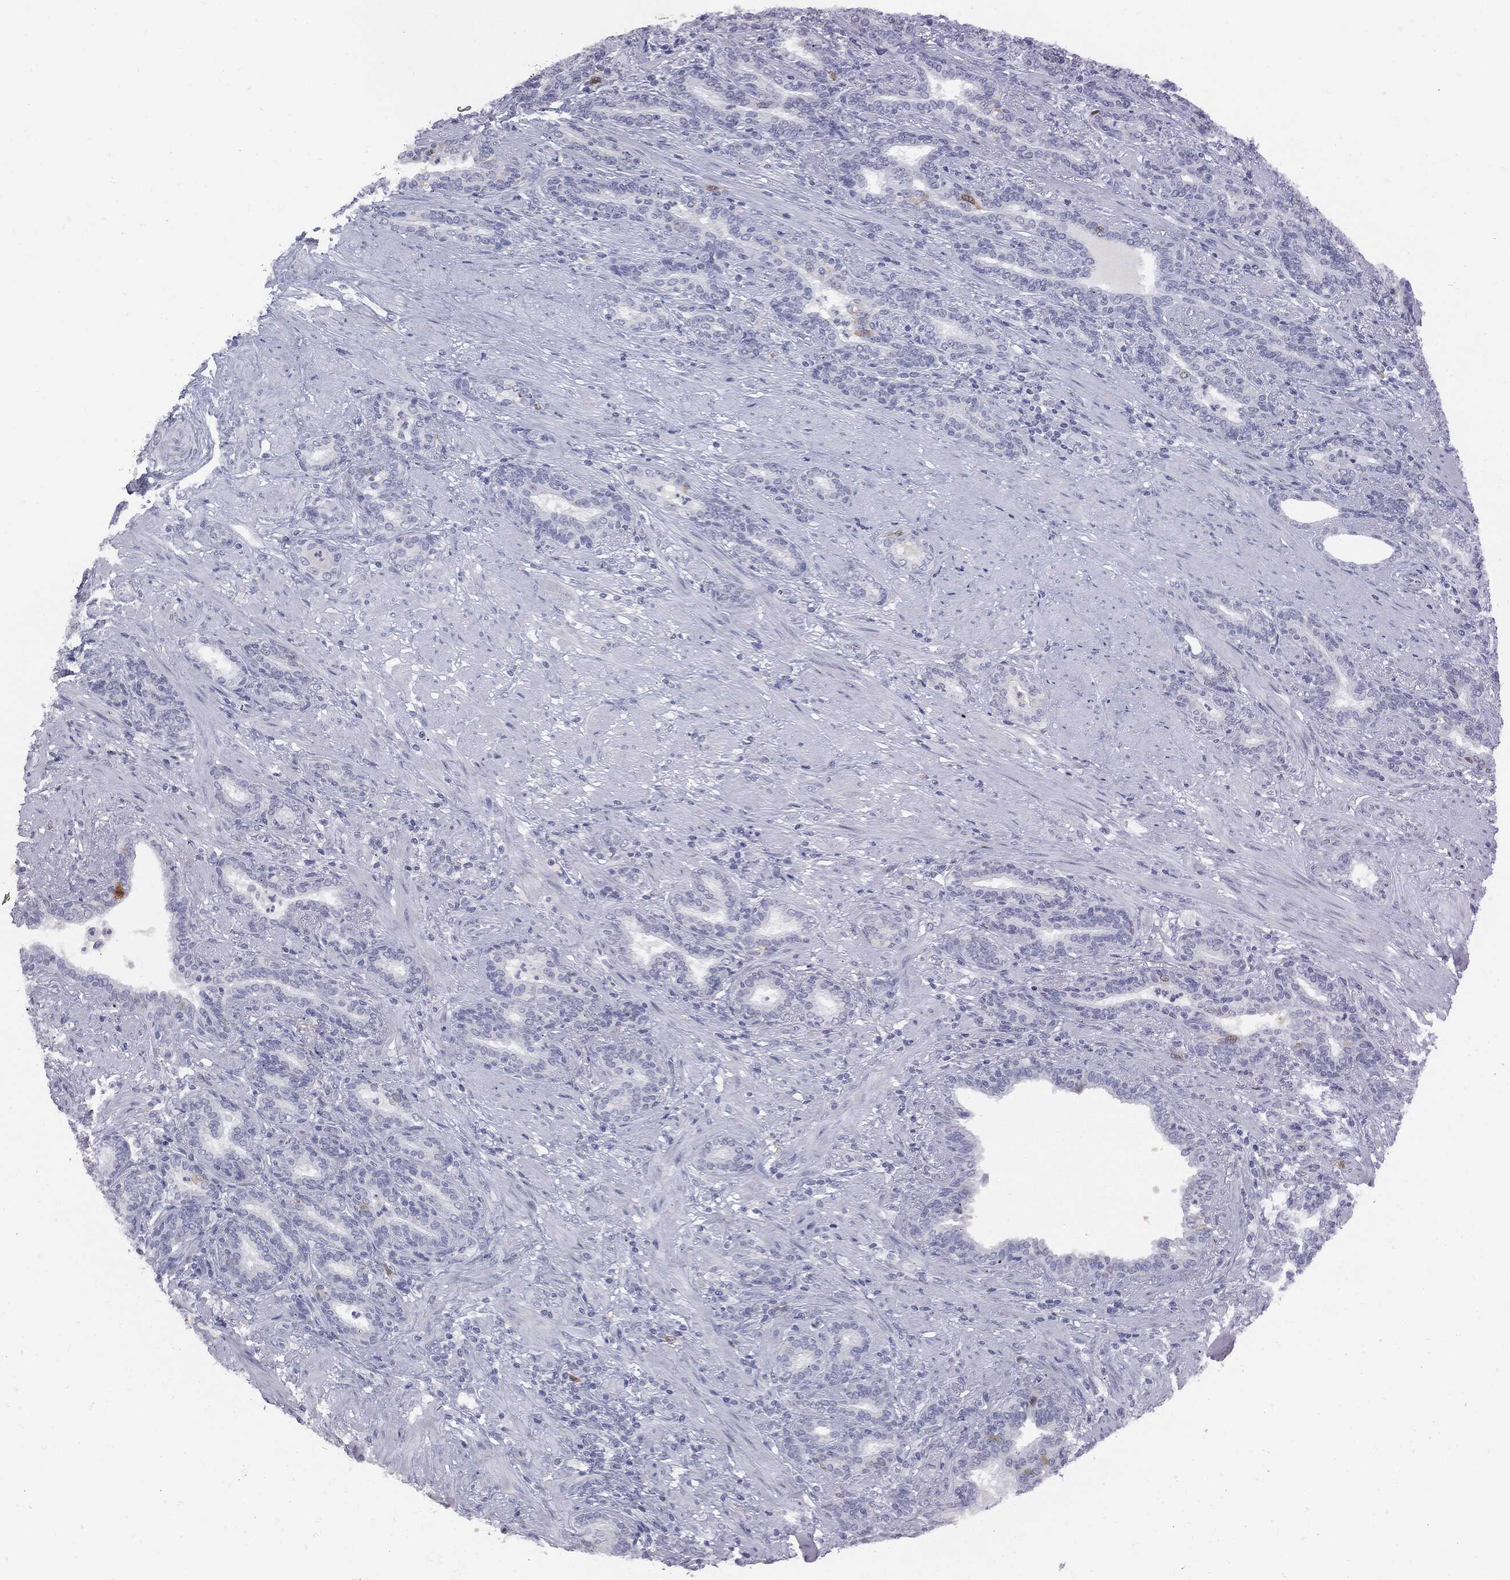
{"staining": {"intensity": "weak", "quantity": "<25%", "location": "cytoplasmic/membranous"}, "tissue": "prostate cancer", "cell_type": "Tumor cells", "image_type": "cancer", "snomed": [{"axis": "morphology", "description": "Adenocarcinoma, Low grade"}, {"axis": "topography", "description": "Prostate"}], "caption": "DAB immunohistochemical staining of human low-grade adenocarcinoma (prostate) displays no significant staining in tumor cells.", "gene": "UBE2C", "patient": {"sex": "male", "age": 68}}